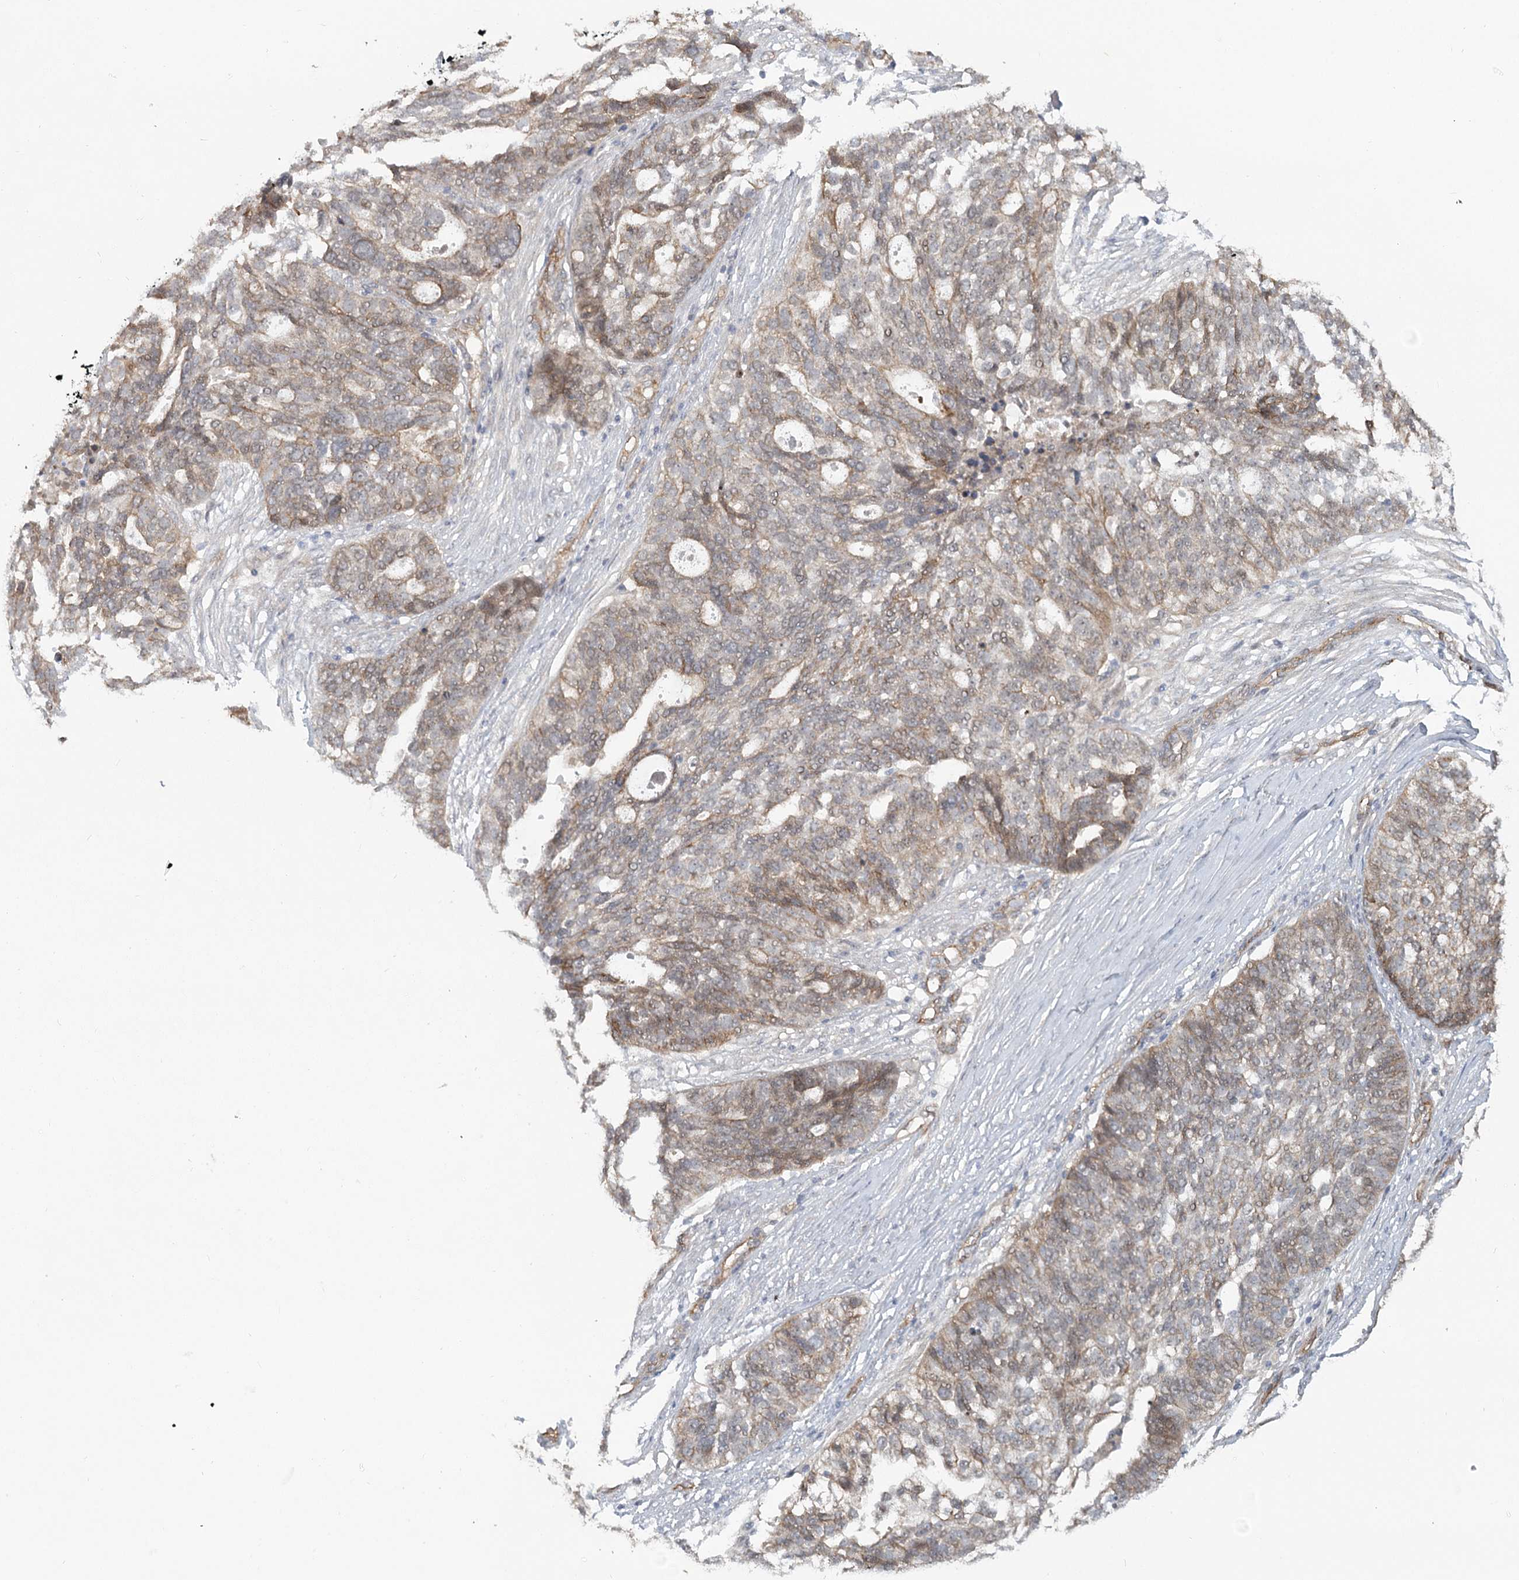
{"staining": {"intensity": "weak", "quantity": "25%-75%", "location": "cytoplasmic/membranous"}, "tissue": "ovarian cancer", "cell_type": "Tumor cells", "image_type": "cancer", "snomed": [{"axis": "morphology", "description": "Cystadenocarcinoma, serous, NOS"}, {"axis": "topography", "description": "Ovary"}], "caption": "A brown stain shows weak cytoplasmic/membranous expression of a protein in human ovarian cancer tumor cells. (DAB = brown stain, brightfield microscopy at high magnification).", "gene": "RPP14", "patient": {"sex": "female", "age": 59}}